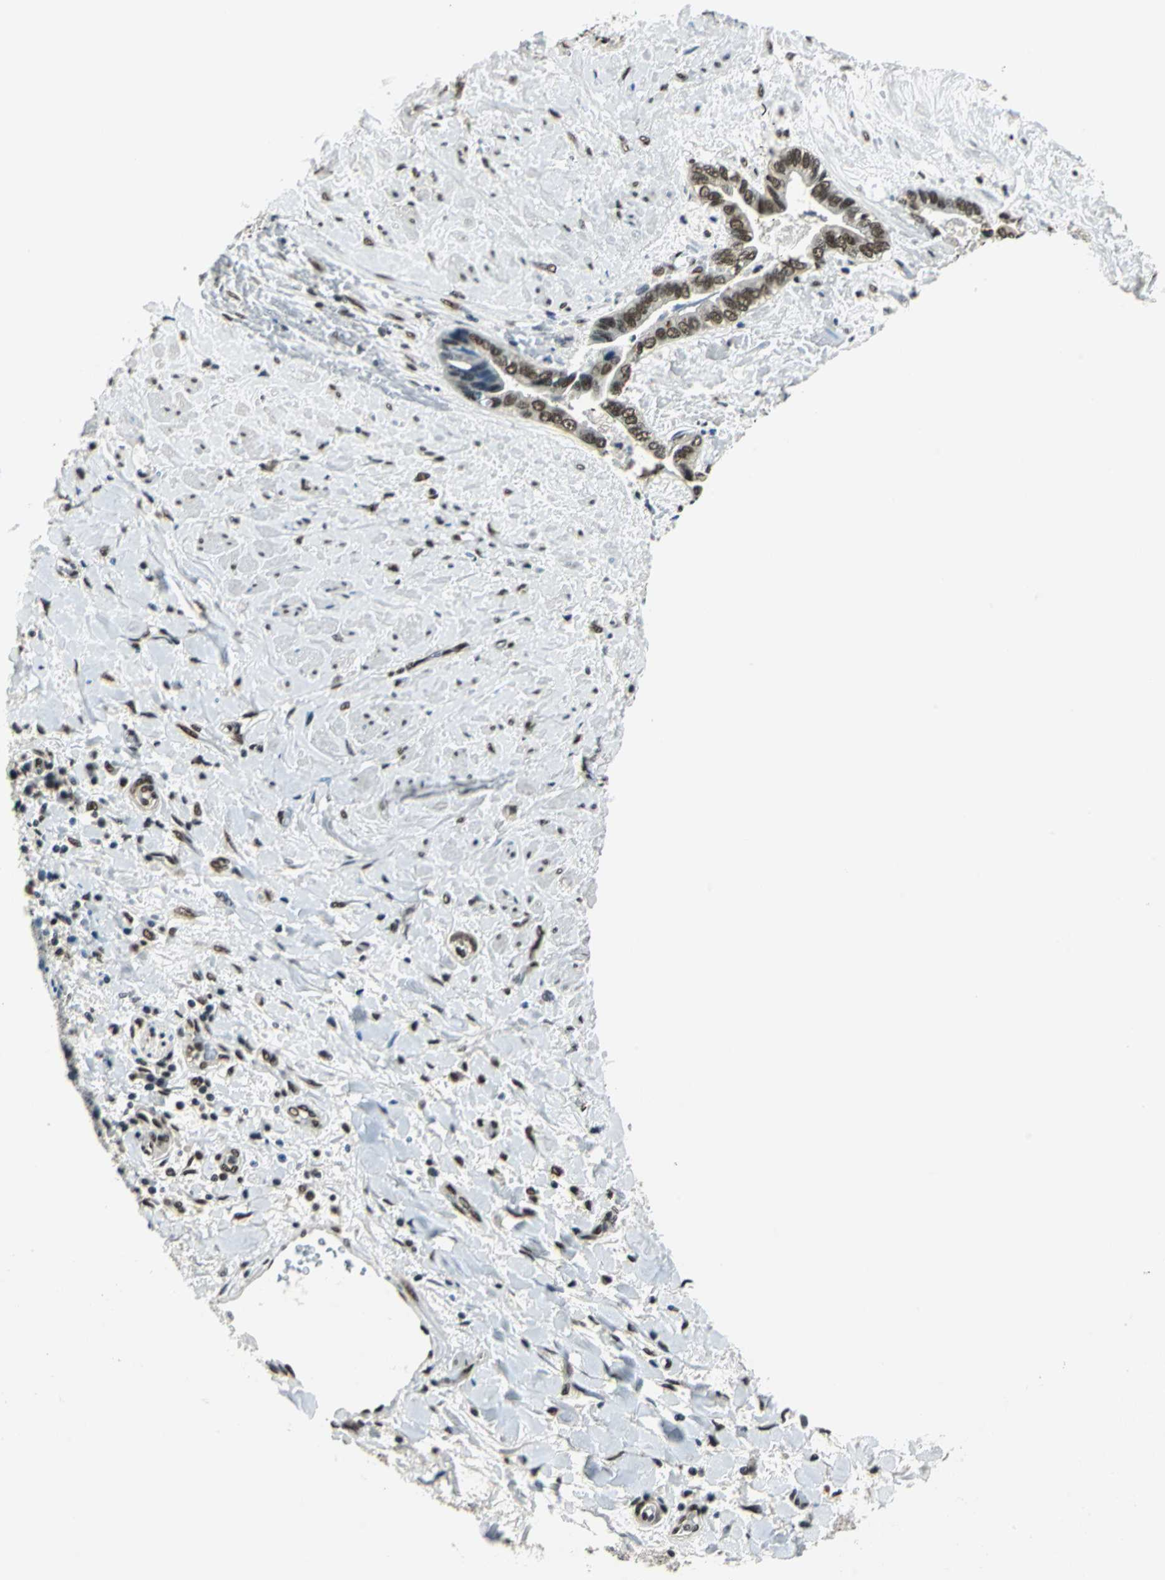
{"staining": {"intensity": "strong", "quantity": ">75%", "location": "nuclear"}, "tissue": "liver cancer", "cell_type": "Tumor cells", "image_type": "cancer", "snomed": [{"axis": "morphology", "description": "Cholangiocarcinoma"}, {"axis": "topography", "description": "Liver"}], "caption": "Cholangiocarcinoma (liver) stained for a protein (brown) shows strong nuclear positive staining in about >75% of tumor cells.", "gene": "RBM14", "patient": {"sex": "female", "age": 65}}